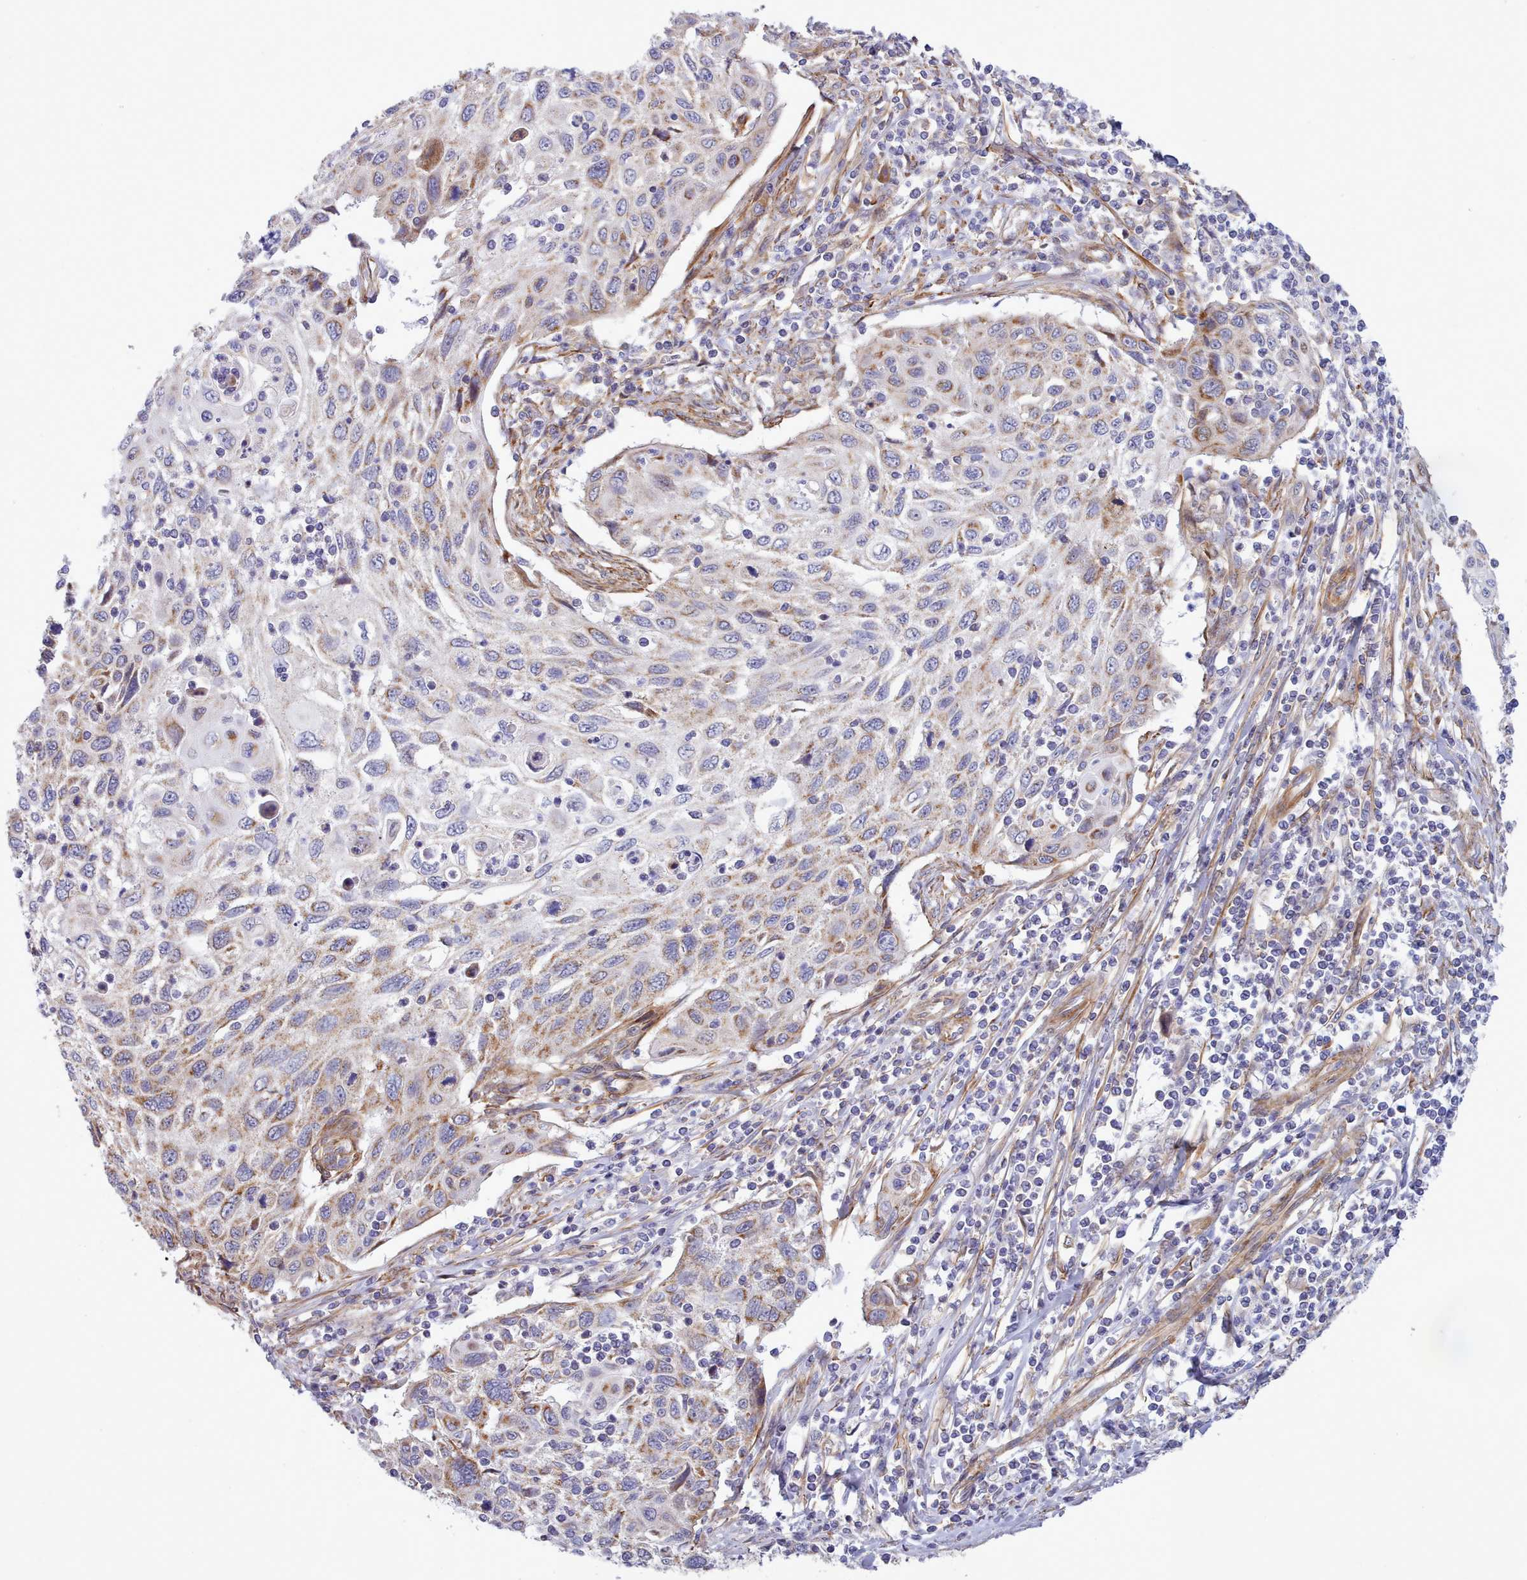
{"staining": {"intensity": "moderate", "quantity": ">75%", "location": "cytoplasmic/membranous"}, "tissue": "cervical cancer", "cell_type": "Tumor cells", "image_type": "cancer", "snomed": [{"axis": "morphology", "description": "Squamous cell carcinoma, NOS"}, {"axis": "topography", "description": "Cervix"}], "caption": "The photomicrograph exhibits a brown stain indicating the presence of a protein in the cytoplasmic/membranous of tumor cells in cervical cancer (squamous cell carcinoma).", "gene": "MRPL21", "patient": {"sex": "female", "age": 70}}